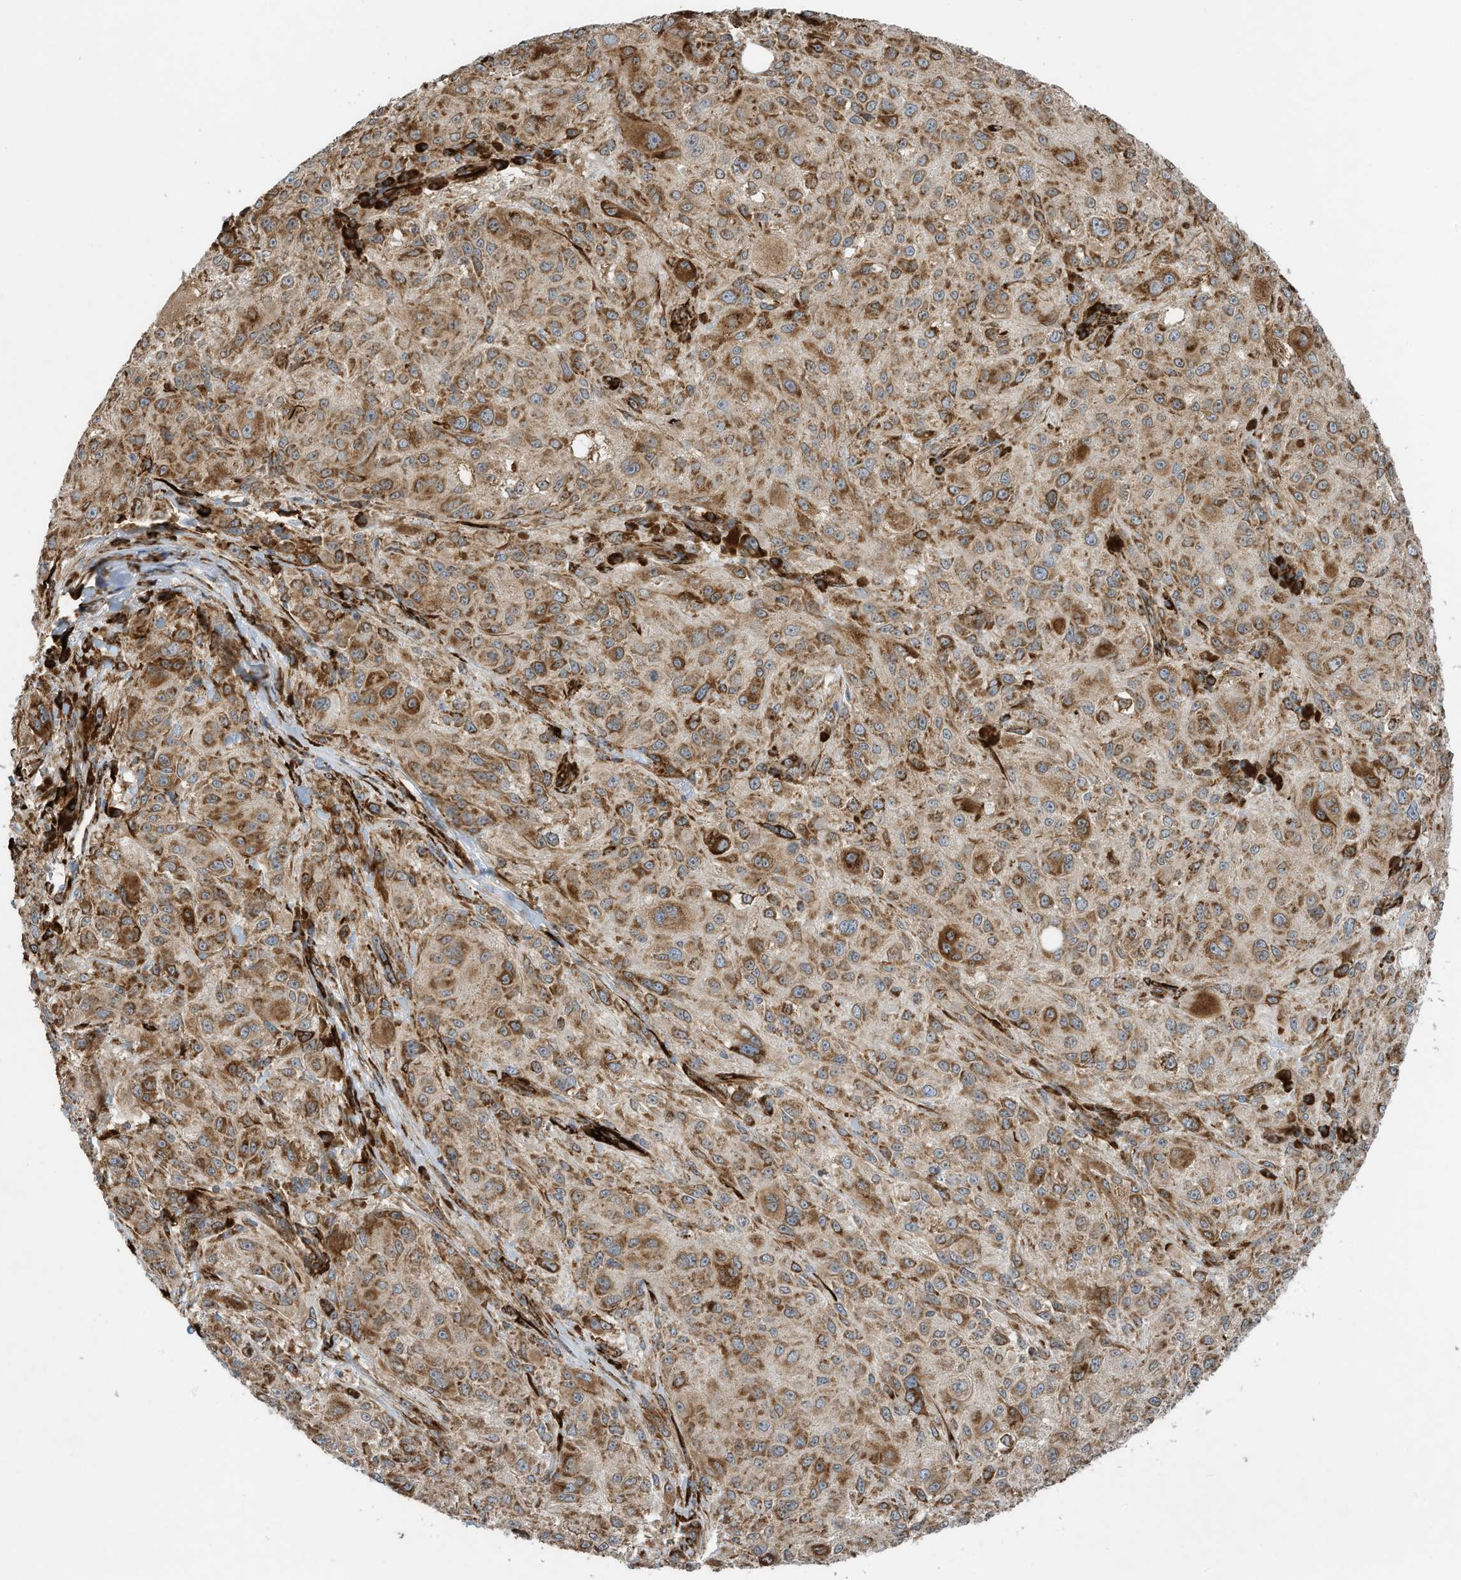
{"staining": {"intensity": "moderate", "quantity": ">75%", "location": "cytoplasmic/membranous"}, "tissue": "melanoma", "cell_type": "Tumor cells", "image_type": "cancer", "snomed": [{"axis": "morphology", "description": "Necrosis, NOS"}, {"axis": "morphology", "description": "Malignant melanoma, NOS"}, {"axis": "topography", "description": "Skin"}], "caption": "Melanoma stained with DAB (3,3'-diaminobenzidine) immunohistochemistry shows medium levels of moderate cytoplasmic/membranous expression in about >75% of tumor cells. (IHC, brightfield microscopy, high magnification).", "gene": "ZBTB45", "patient": {"sex": "female", "age": 87}}